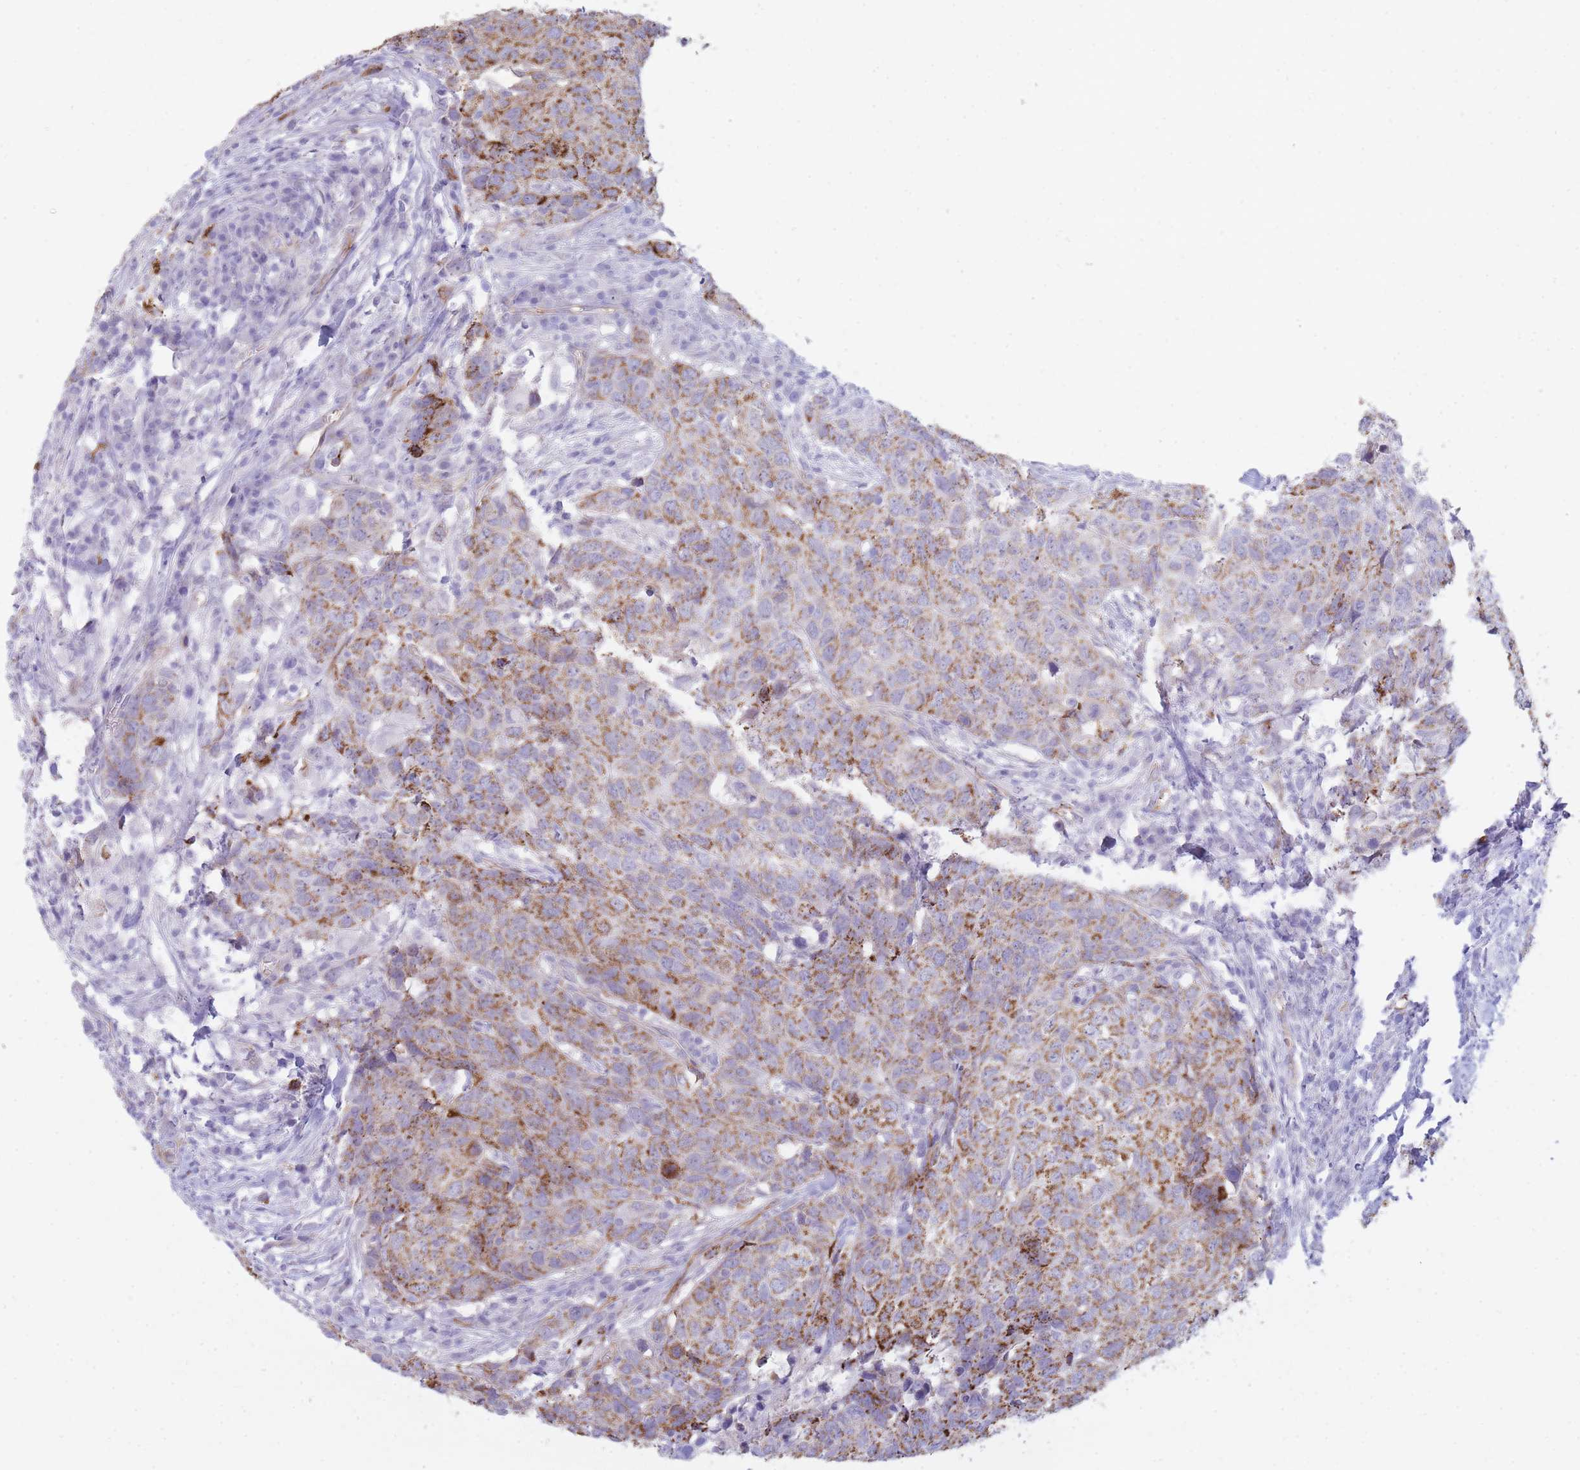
{"staining": {"intensity": "strong", "quantity": "25%-75%", "location": "cytoplasmic/membranous"}, "tissue": "head and neck cancer", "cell_type": "Tumor cells", "image_type": "cancer", "snomed": [{"axis": "morphology", "description": "Normal tissue, NOS"}, {"axis": "morphology", "description": "Squamous cell carcinoma, NOS"}, {"axis": "topography", "description": "Skeletal muscle"}, {"axis": "topography", "description": "Vascular tissue"}, {"axis": "topography", "description": "Peripheral nerve tissue"}, {"axis": "topography", "description": "Head-Neck"}], "caption": "Head and neck cancer was stained to show a protein in brown. There is high levels of strong cytoplasmic/membranous positivity in about 25%-75% of tumor cells.", "gene": "UTP14A", "patient": {"sex": "male", "age": 66}}